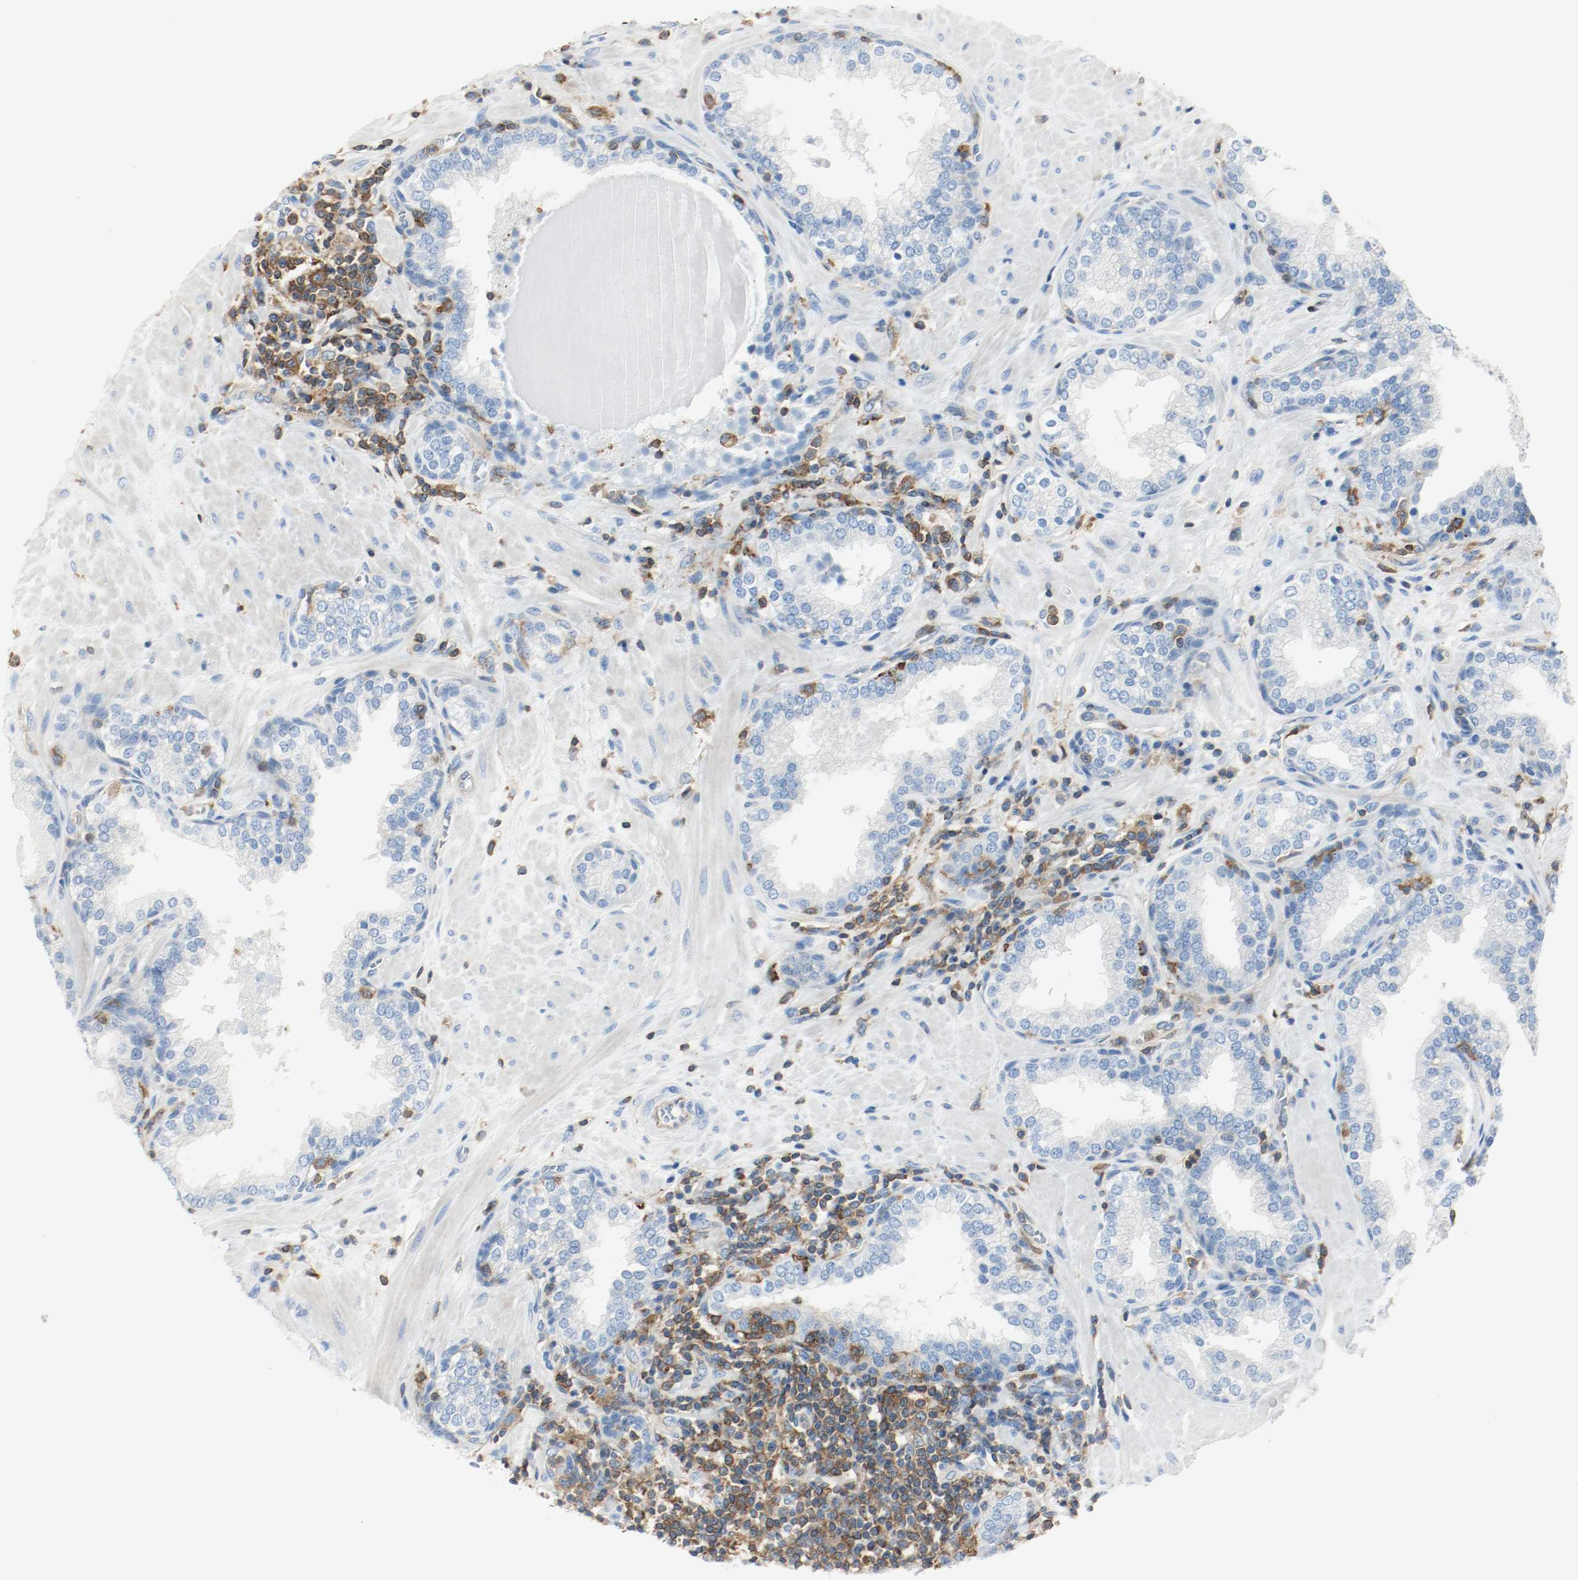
{"staining": {"intensity": "negative", "quantity": "none", "location": "none"}, "tissue": "prostate", "cell_type": "Glandular cells", "image_type": "normal", "snomed": [{"axis": "morphology", "description": "Normal tissue, NOS"}, {"axis": "topography", "description": "Prostate"}], "caption": "Photomicrograph shows no protein staining in glandular cells of benign prostate. The staining was performed using DAB (3,3'-diaminobenzidine) to visualize the protein expression in brown, while the nuclei were stained in blue with hematoxylin (Magnification: 20x).", "gene": "ARPC1B", "patient": {"sex": "male", "age": 51}}